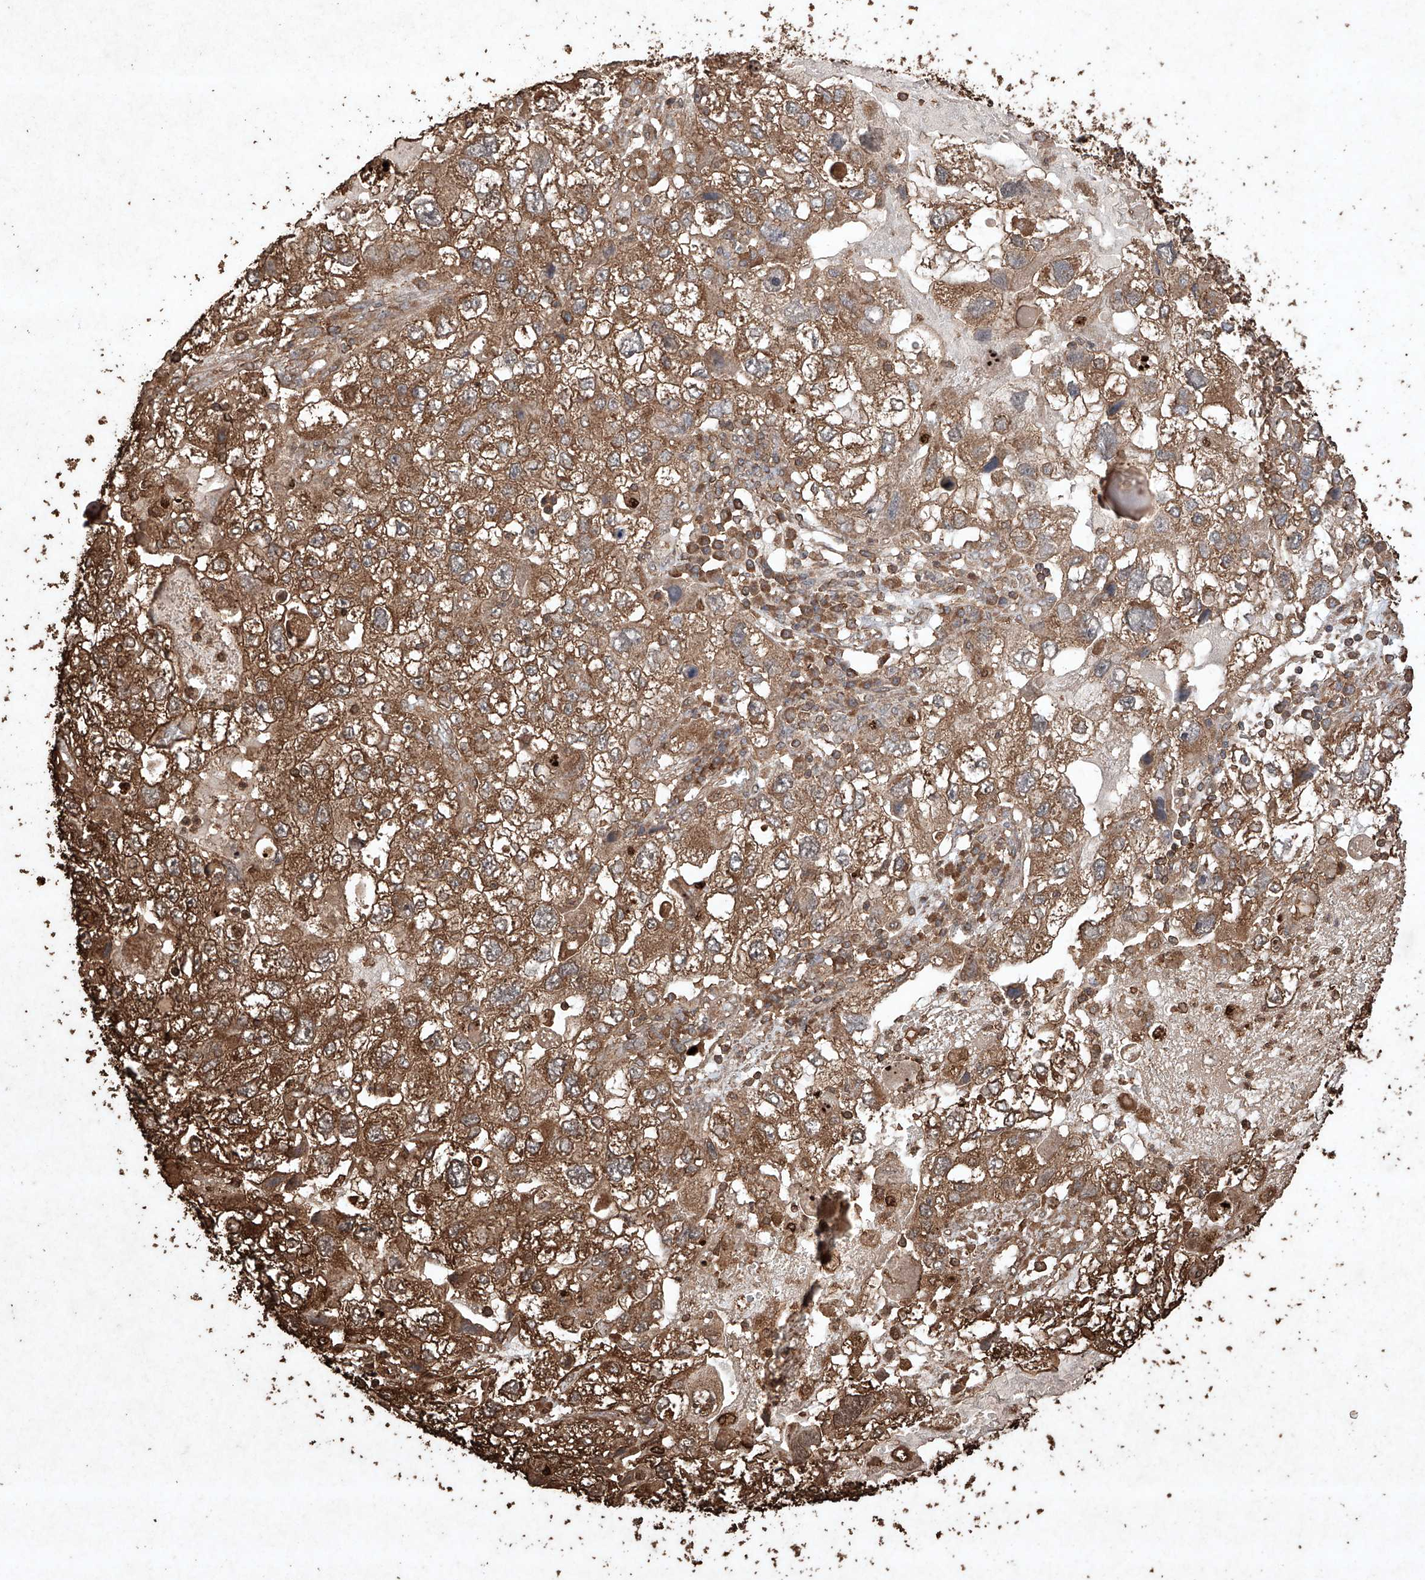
{"staining": {"intensity": "moderate", "quantity": ">75%", "location": "cytoplasmic/membranous"}, "tissue": "endometrial cancer", "cell_type": "Tumor cells", "image_type": "cancer", "snomed": [{"axis": "morphology", "description": "Adenocarcinoma, NOS"}, {"axis": "topography", "description": "Endometrium"}], "caption": "Immunohistochemistry (IHC) of endometrial adenocarcinoma demonstrates medium levels of moderate cytoplasmic/membranous expression in about >75% of tumor cells.", "gene": "M6PR", "patient": {"sex": "female", "age": 49}}